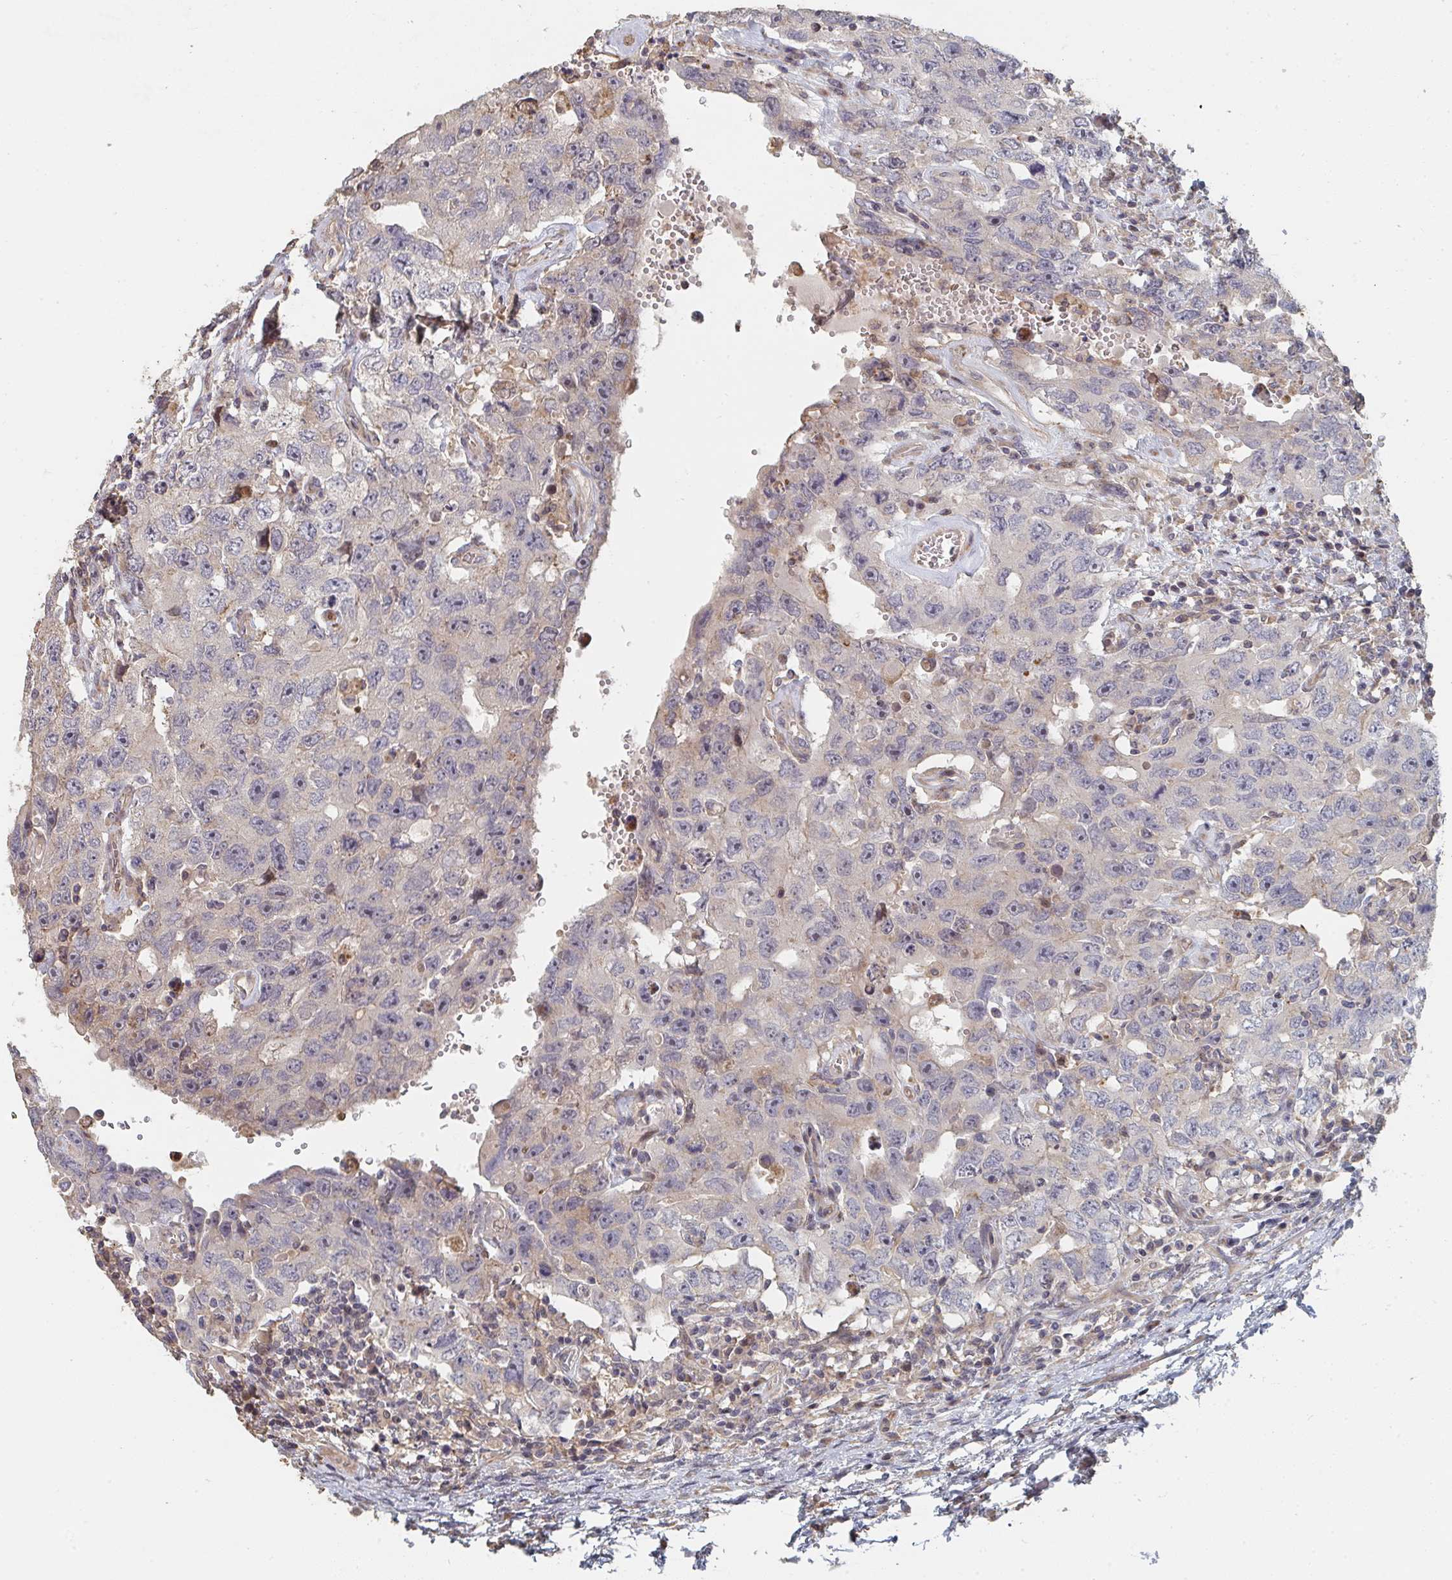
{"staining": {"intensity": "negative", "quantity": "none", "location": "none"}, "tissue": "testis cancer", "cell_type": "Tumor cells", "image_type": "cancer", "snomed": [{"axis": "morphology", "description": "Carcinoma, Embryonal, NOS"}, {"axis": "topography", "description": "Testis"}], "caption": "Image shows no significant protein staining in tumor cells of embryonal carcinoma (testis).", "gene": "PTEN", "patient": {"sex": "male", "age": 26}}